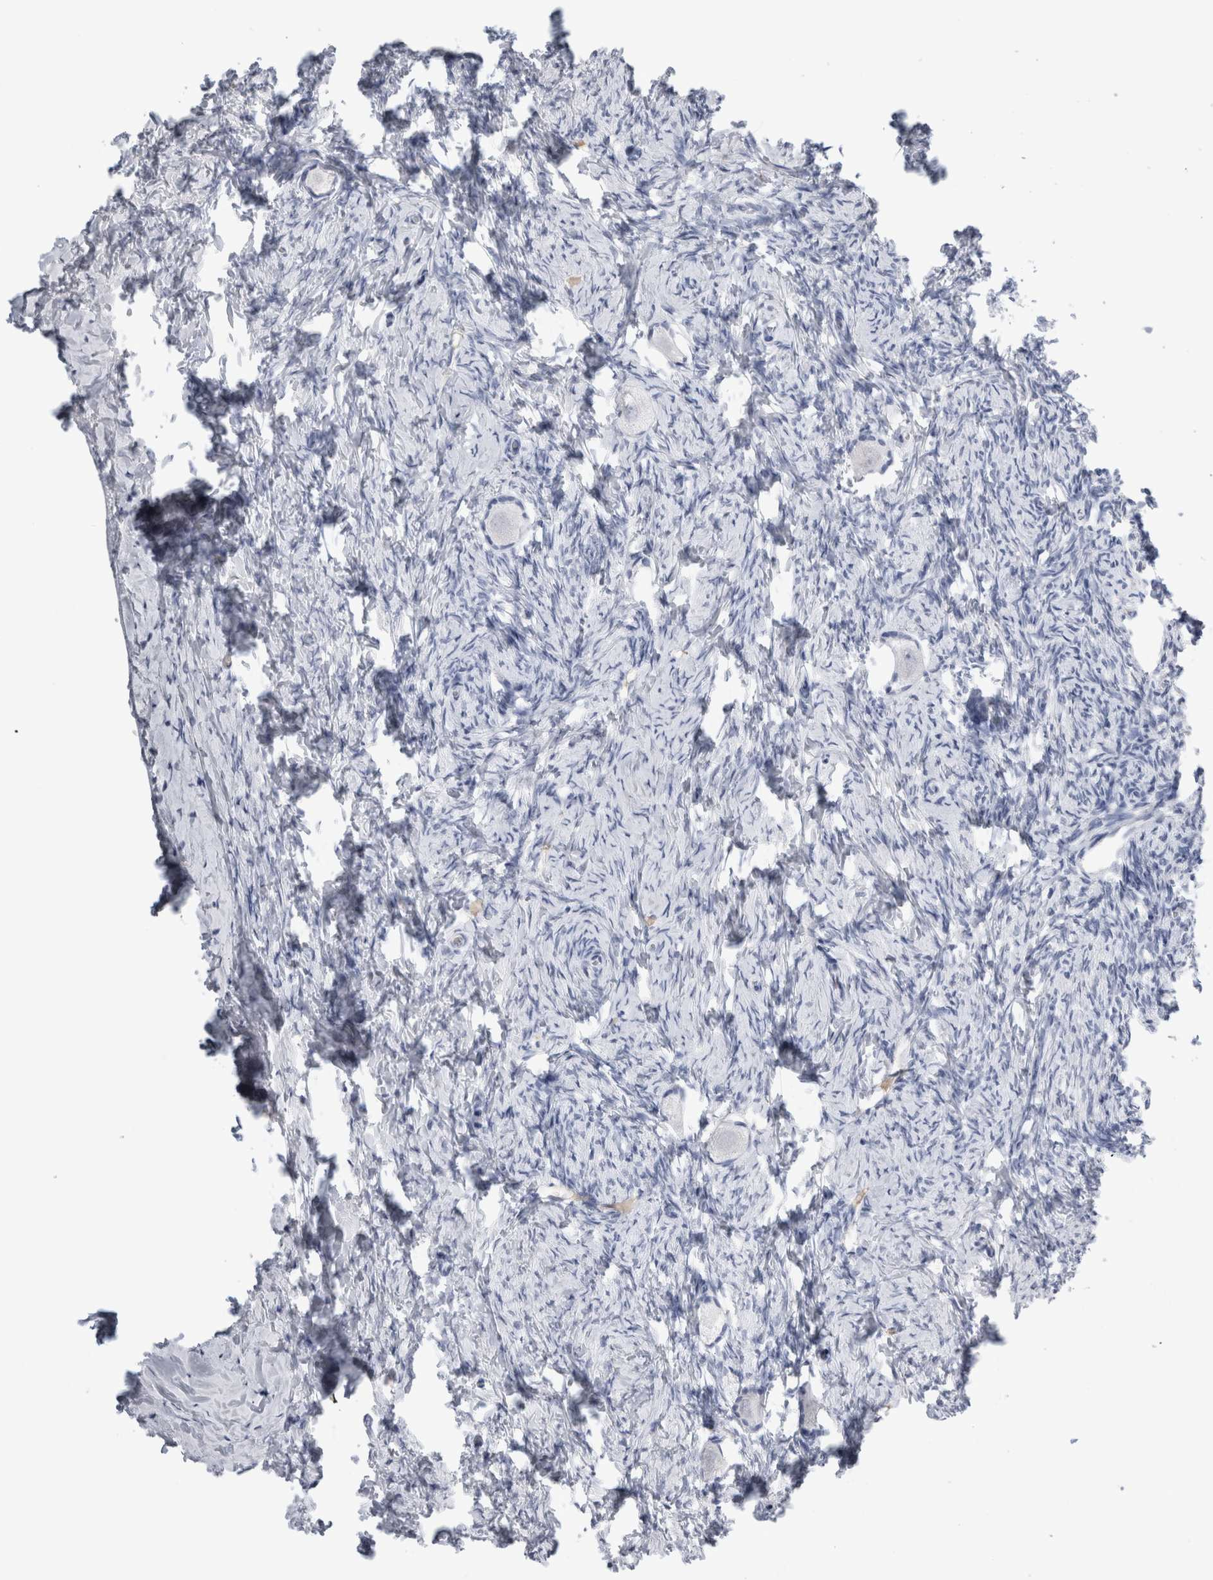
{"staining": {"intensity": "negative", "quantity": "none", "location": "none"}, "tissue": "ovary", "cell_type": "Follicle cells", "image_type": "normal", "snomed": [{"axis": "morphology", "description": "Normal tissue, NOS"}, {"axis": "topography", "description": "Ovary"}], "caption": "The image reveals no significant staining in follicle cells of ovary.", "gene": "S100A12", "patient": {"sex": "female", "age": 27}}